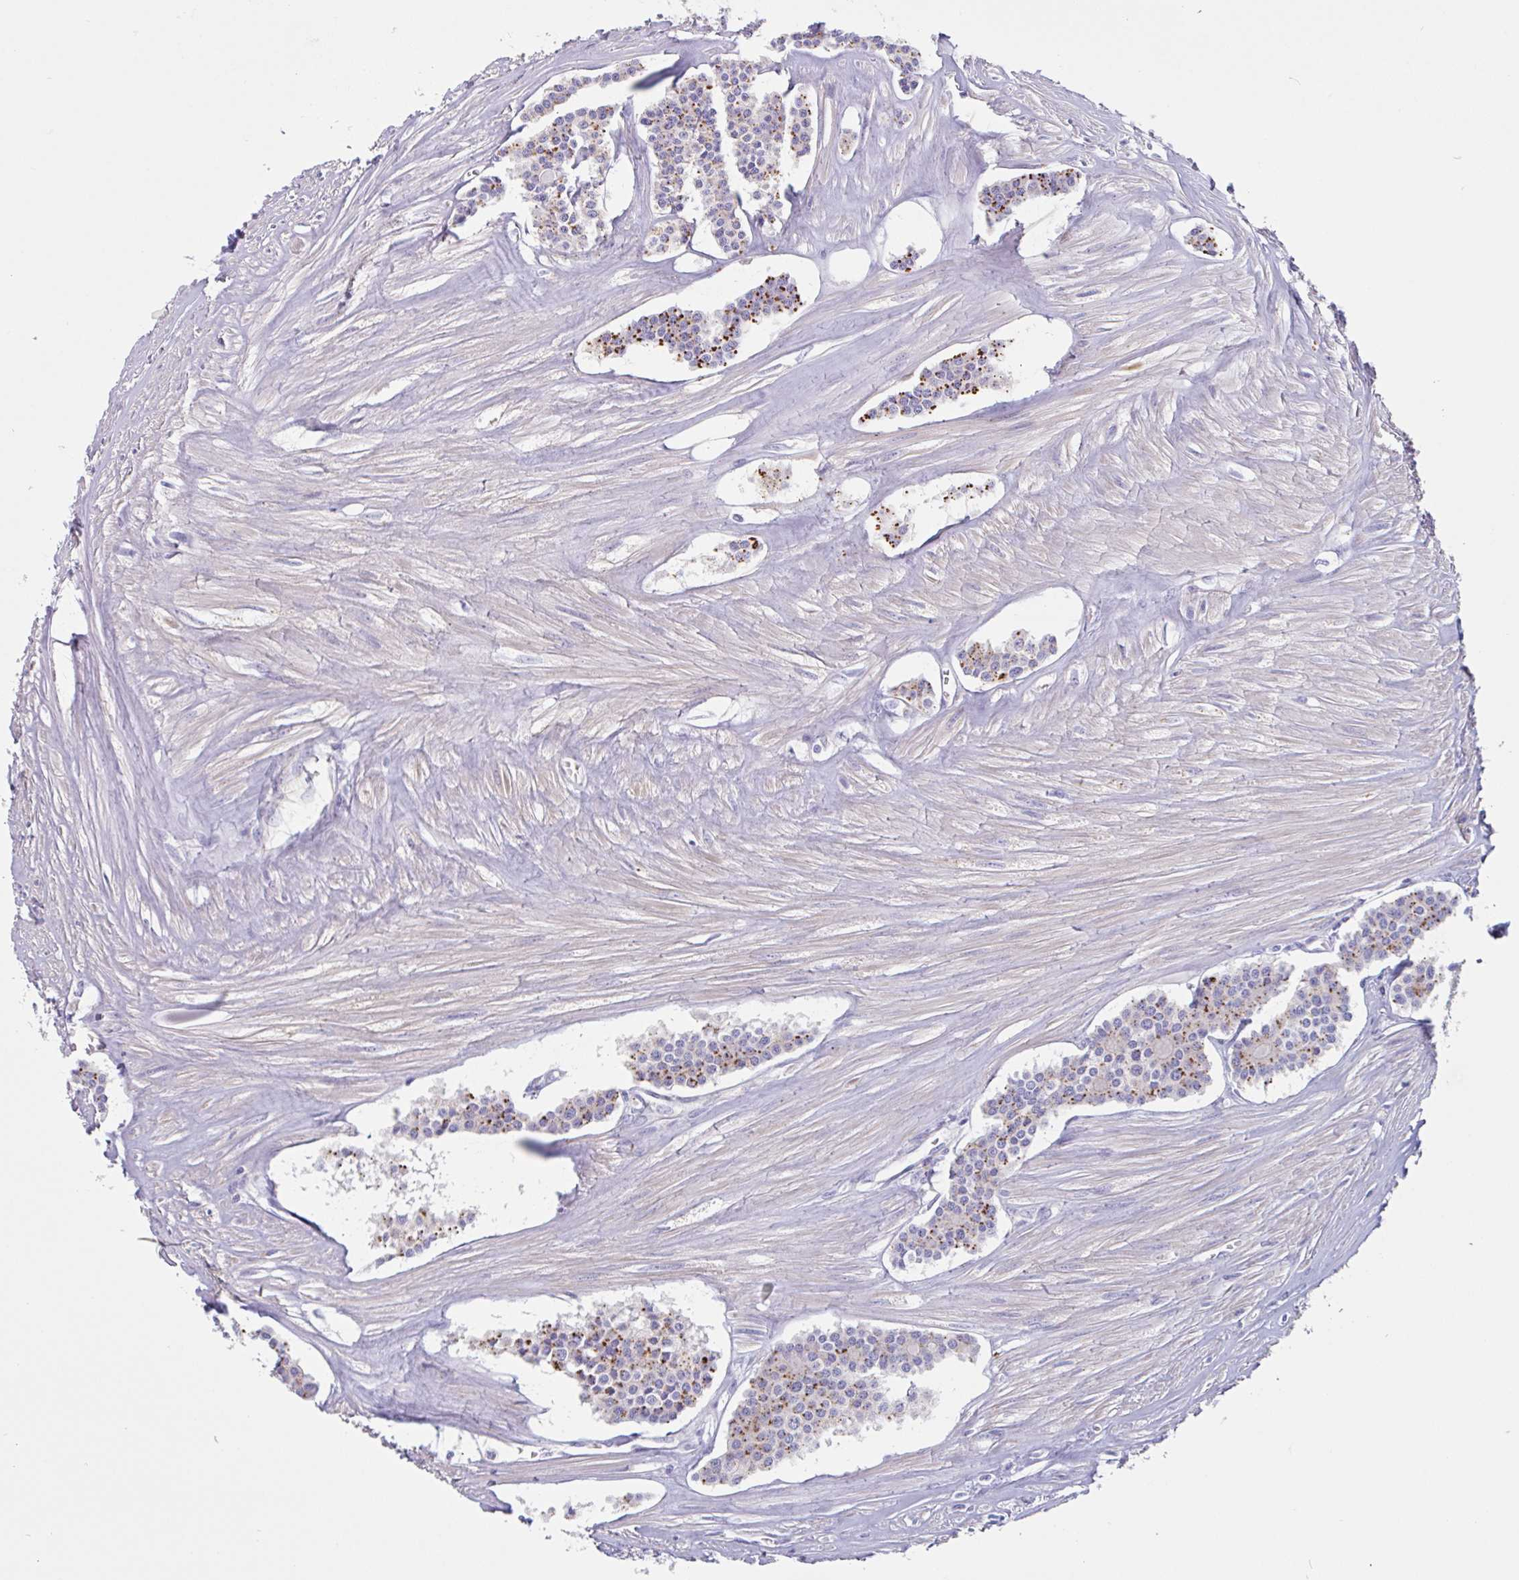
{"staining": {"intensity": "moderate", "quantity": "25%-75%", "location": "cytoplasmic/membranous"}, "tissue": "carcinoid", "cell_type": "Tumor cells", "image_type": "cancer", "snomed": [{"axis": "morphology", "description": "Carcinoid, malignant, NOS"}, {"axis": "topography", "description": "Small intestine"}], "caption": "Carcinoid (malignant) stained for a protein (brown) reveals moderate cytoplasmic/membranous positive staining in approximately 25%-75% of tumor cells.", "gene": "LENG9", "patient": {"sex": "male", "age": 60}}